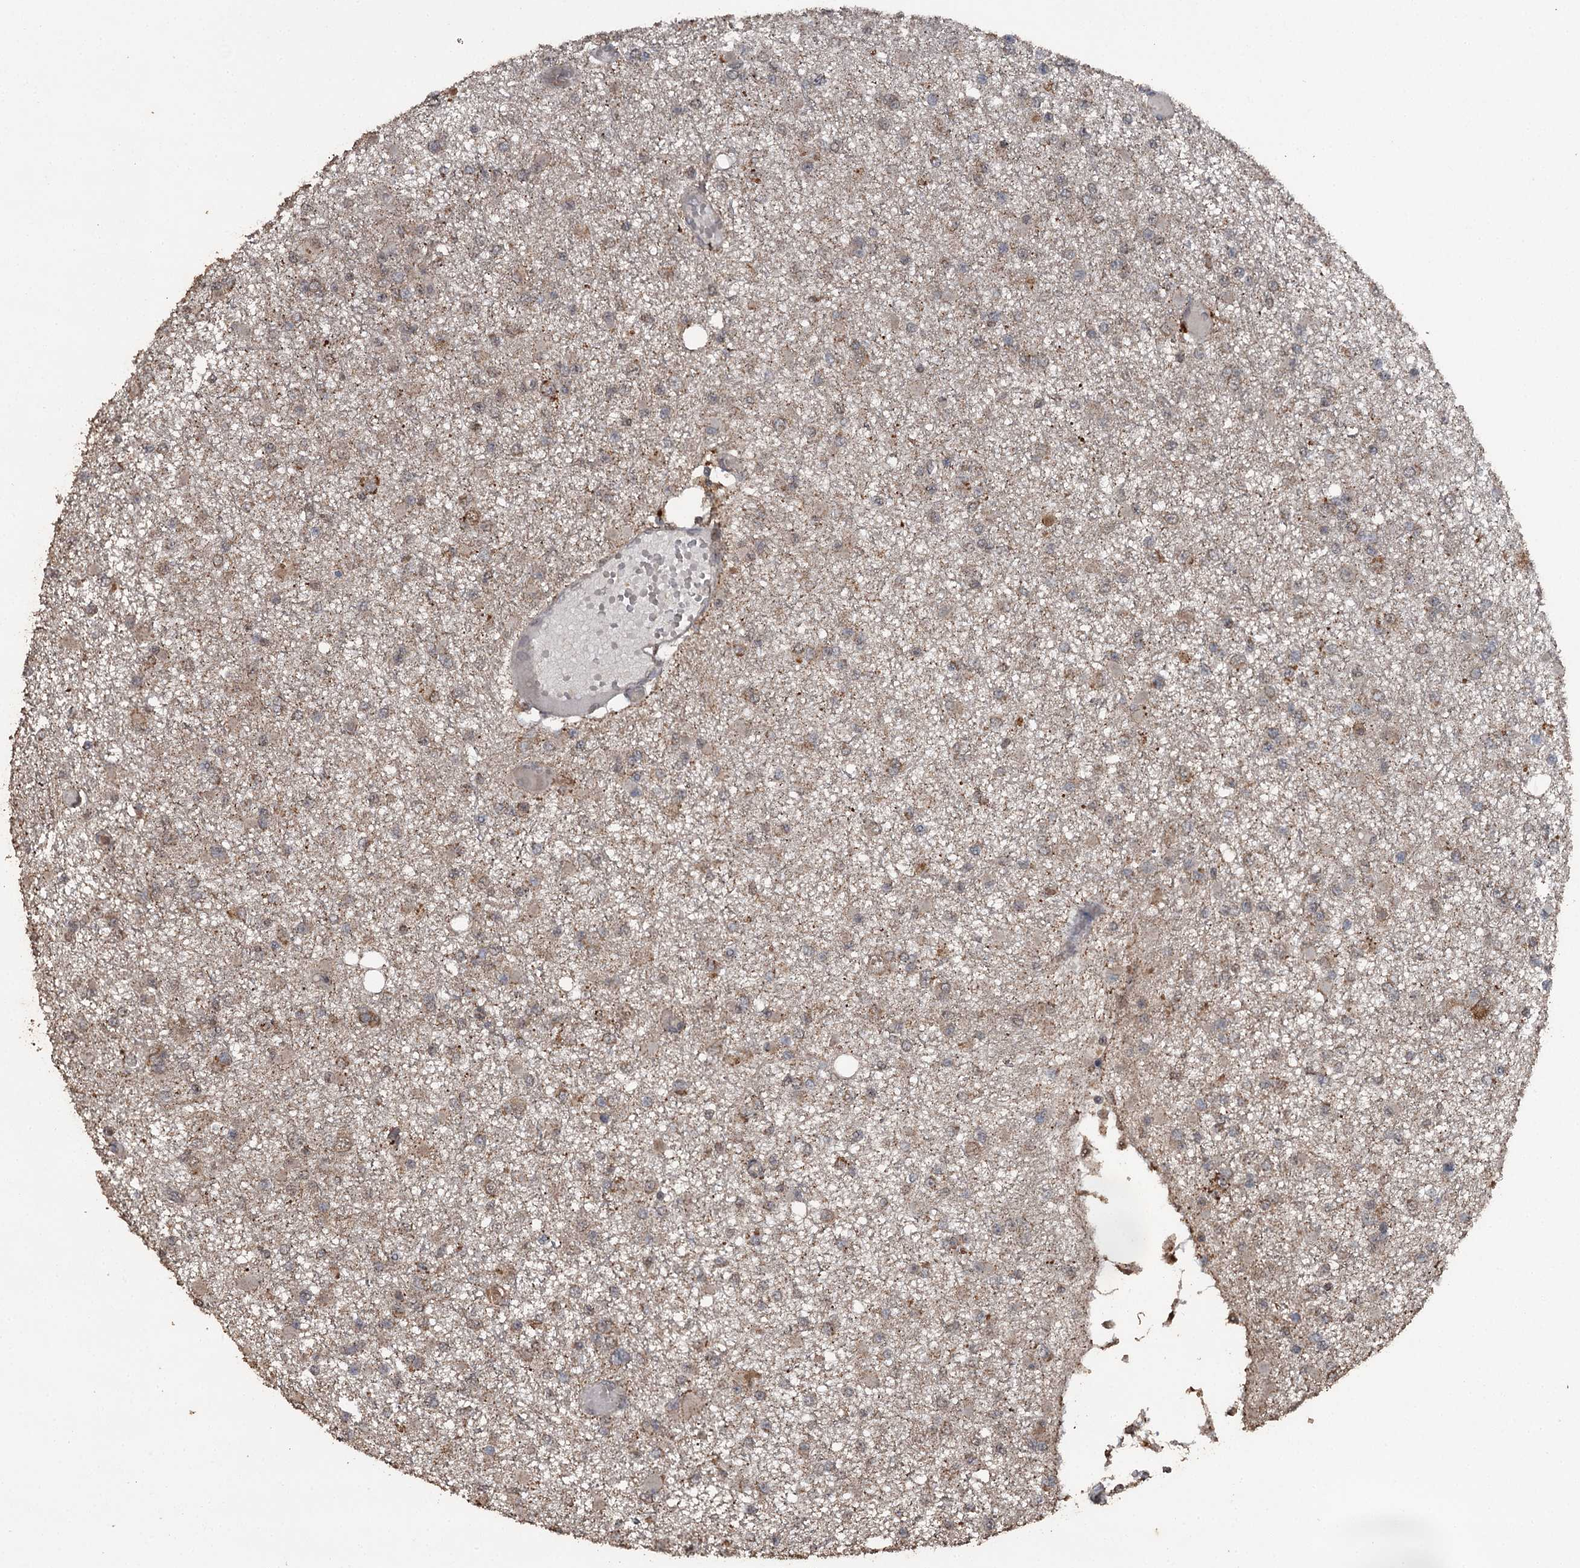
{"staining": {"intensity": "moderate", "quantity": ">75%", "location": "cytoplasmic/membranous"}, "tissue": "glioma", "cell_type": "Tumor cells", "image_type": "cancer", "snomed": [{"axis": "morphology", "description": "Glioma, malignant, Low grade"}, {"axis": "topography", "description": "Brain"}], "caption": "Protein positivity by immunohistochemistry (IHC) shows moderate cytoplasmic/membranous positivity in about >75% of tumor cells in malignant low-grade glioma.", "gene": "WIPI1", "patient": {"sex": "female", "age": 22}}